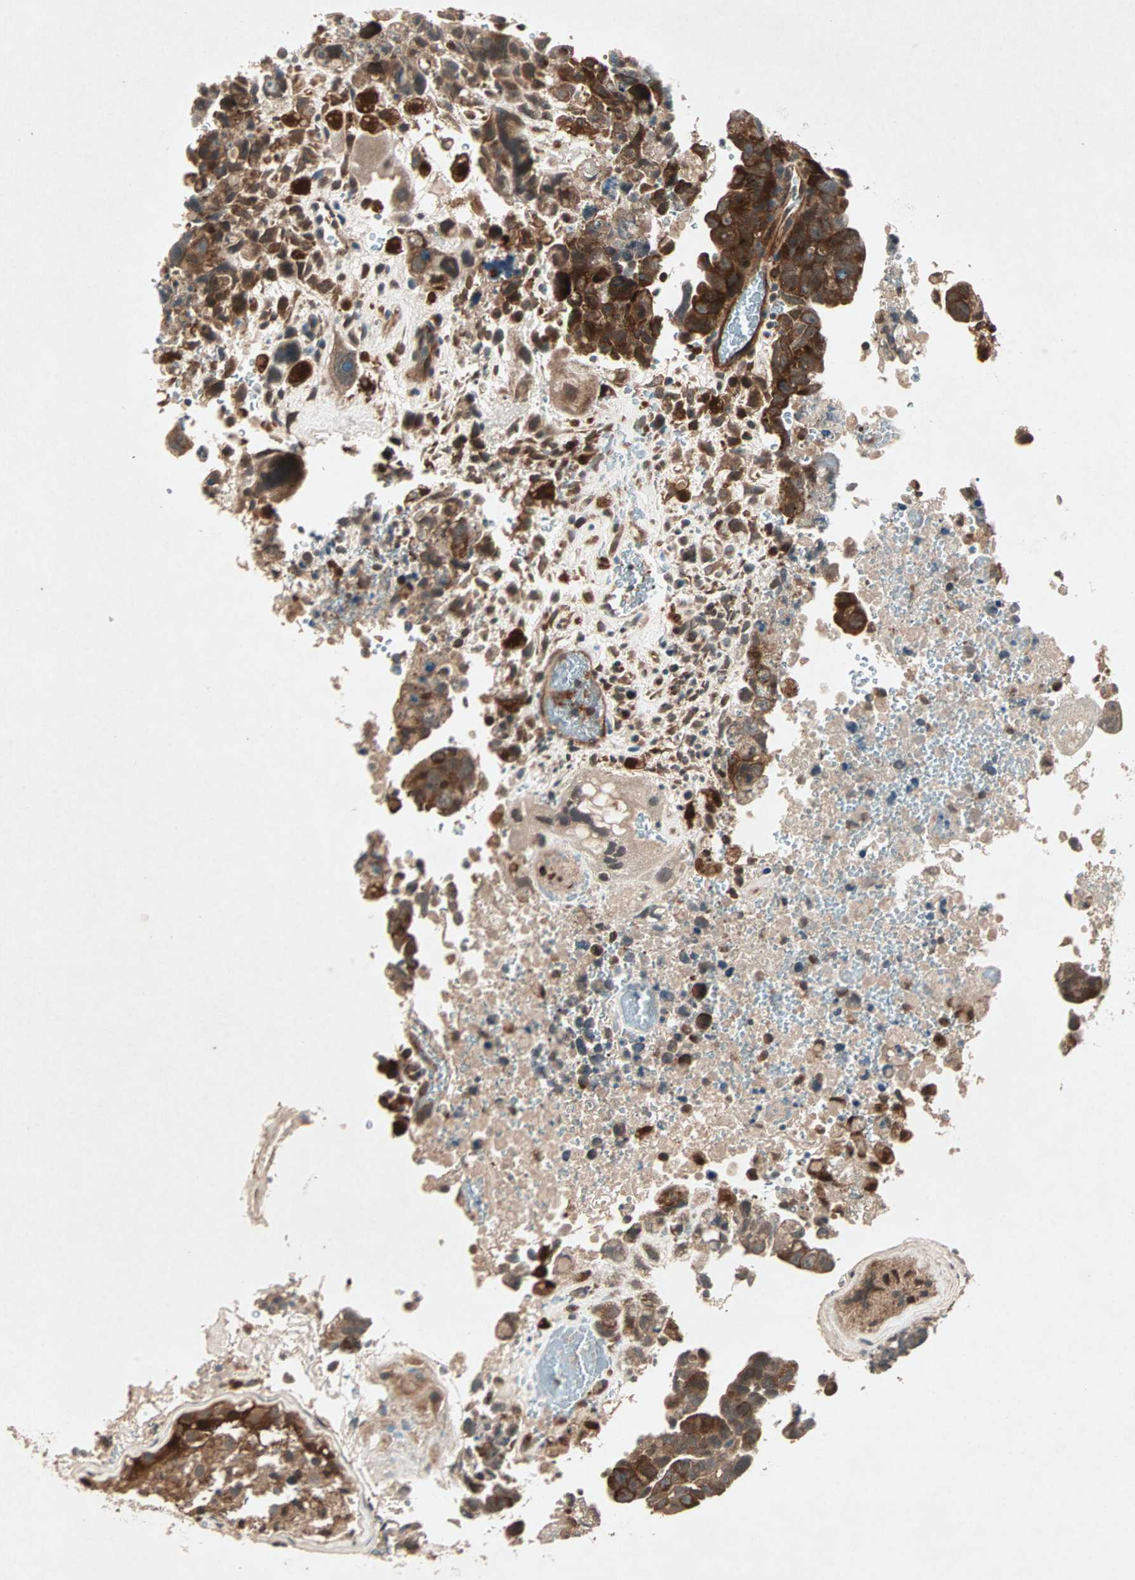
{"staining": {"intensity": "strong", "quantity": ">75%", "location": "cytoplasmic/membranous"}, "tissue": "testis cancer", "cell_type": "Tumor cells", "image_type": "cancer", "snomed": [{"axis": "morphology", "description": "Carcinoma, Embryonal, NOS"}, {"axis": "topography", "description": "Testis"}], "caption": "IHC of human testis cancer (embryonal carcinoma) exhibits high levels of strong cytoplasmic/membranous expression in about >75% of tumor cells. (DAB (3,3'-diaminobenzidine) IHC with brightfield microscopy, high magnification).", "gene": "SDSL", "patient": {"sex": "male", "age": 28}}